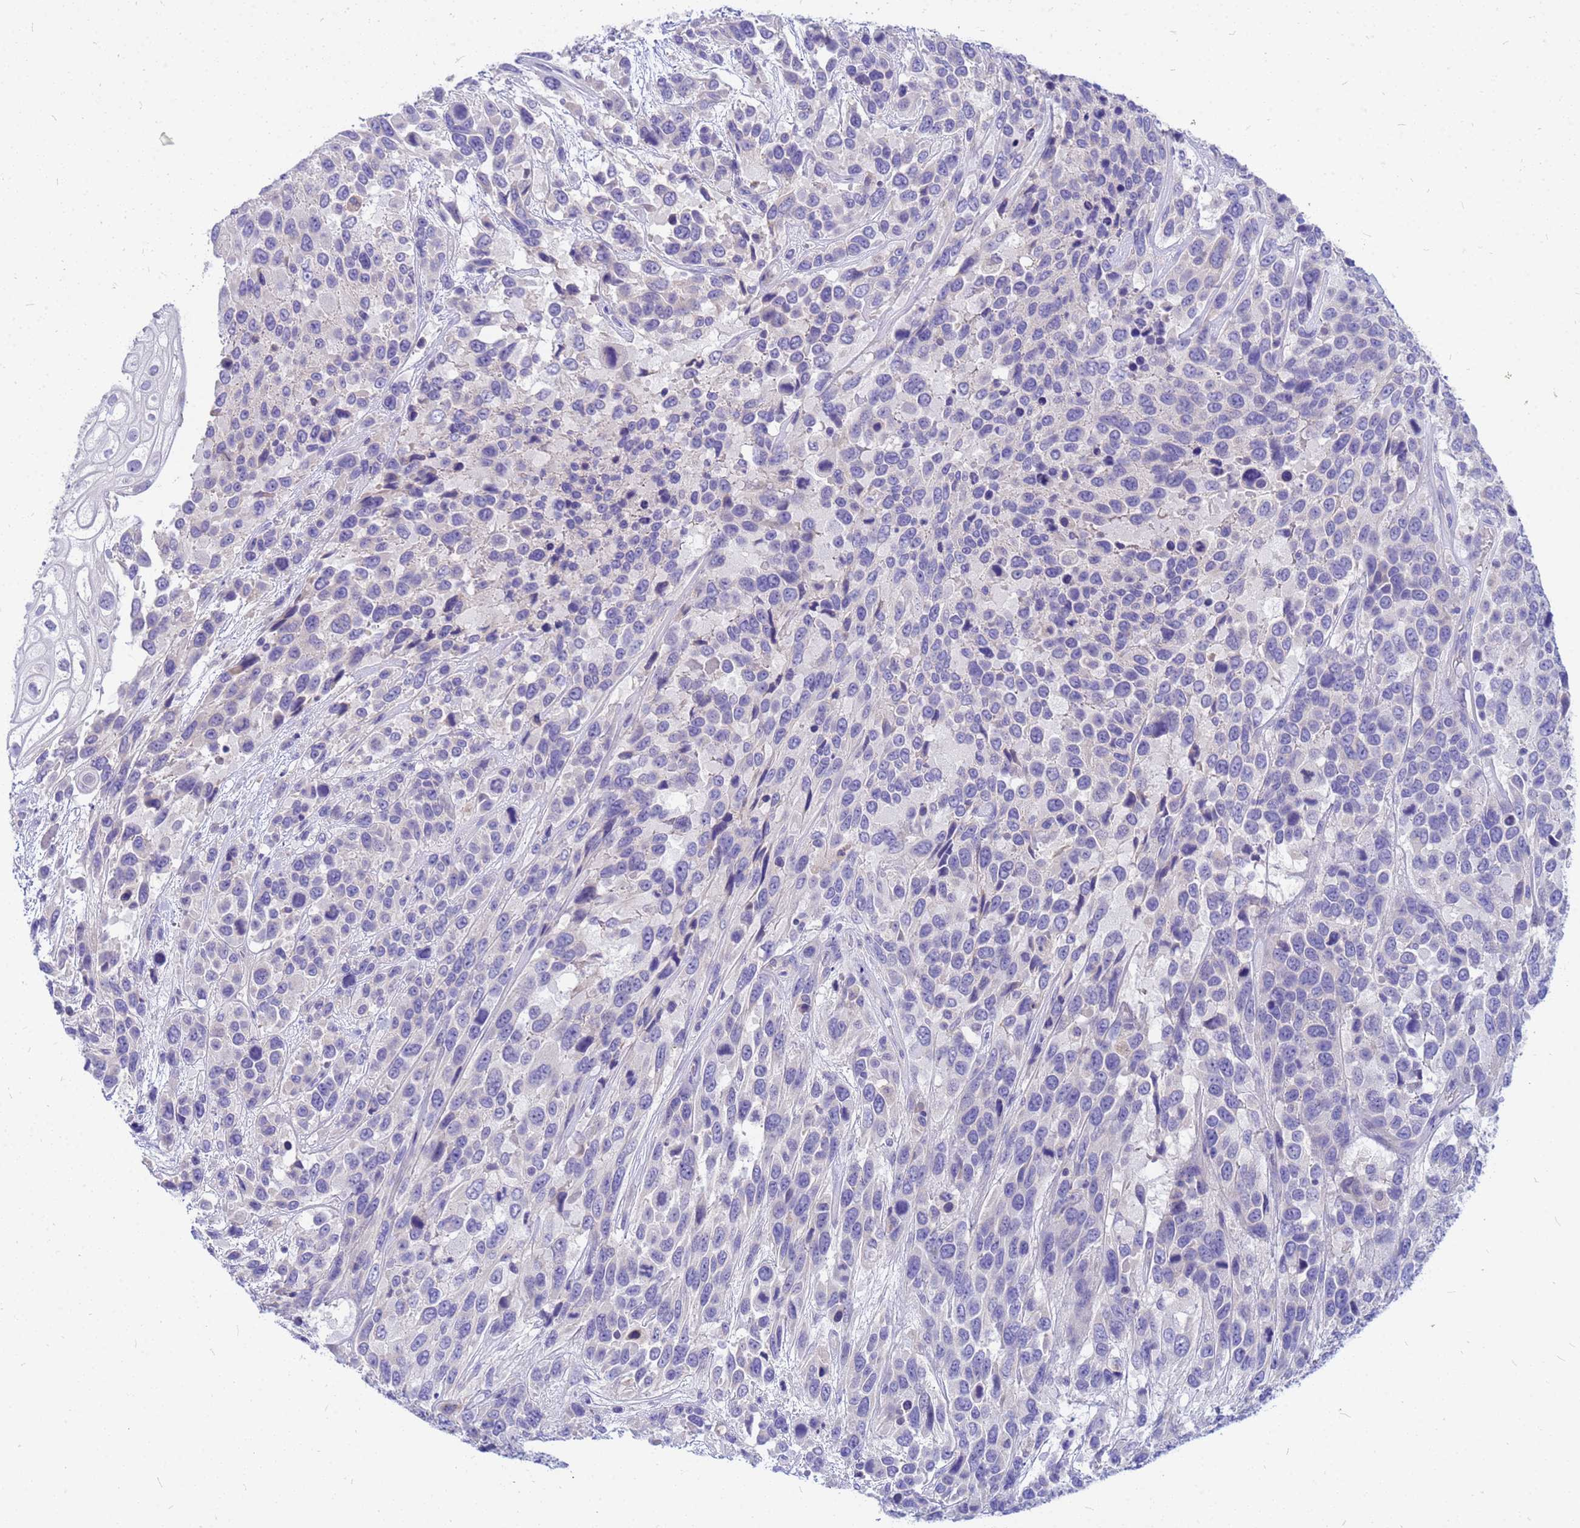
{"staining": {"intensity": "negative", "quantity": "none", "location": "none"}, "tissue": "urothelial cancer", "cell_type": "Tumor cells", "image_type": "cancer", "snomed": [{"axis": "morphology", "description": "Urothelial carcinoma, High grade"}, {"axis": "topography", "description": "Urinary bladder"}], "caption": "Tumor cells are negative for protein expression in human urothelial cancer.", "gene": "DPRX", "patient": {"sex": "female", "age": 70}}